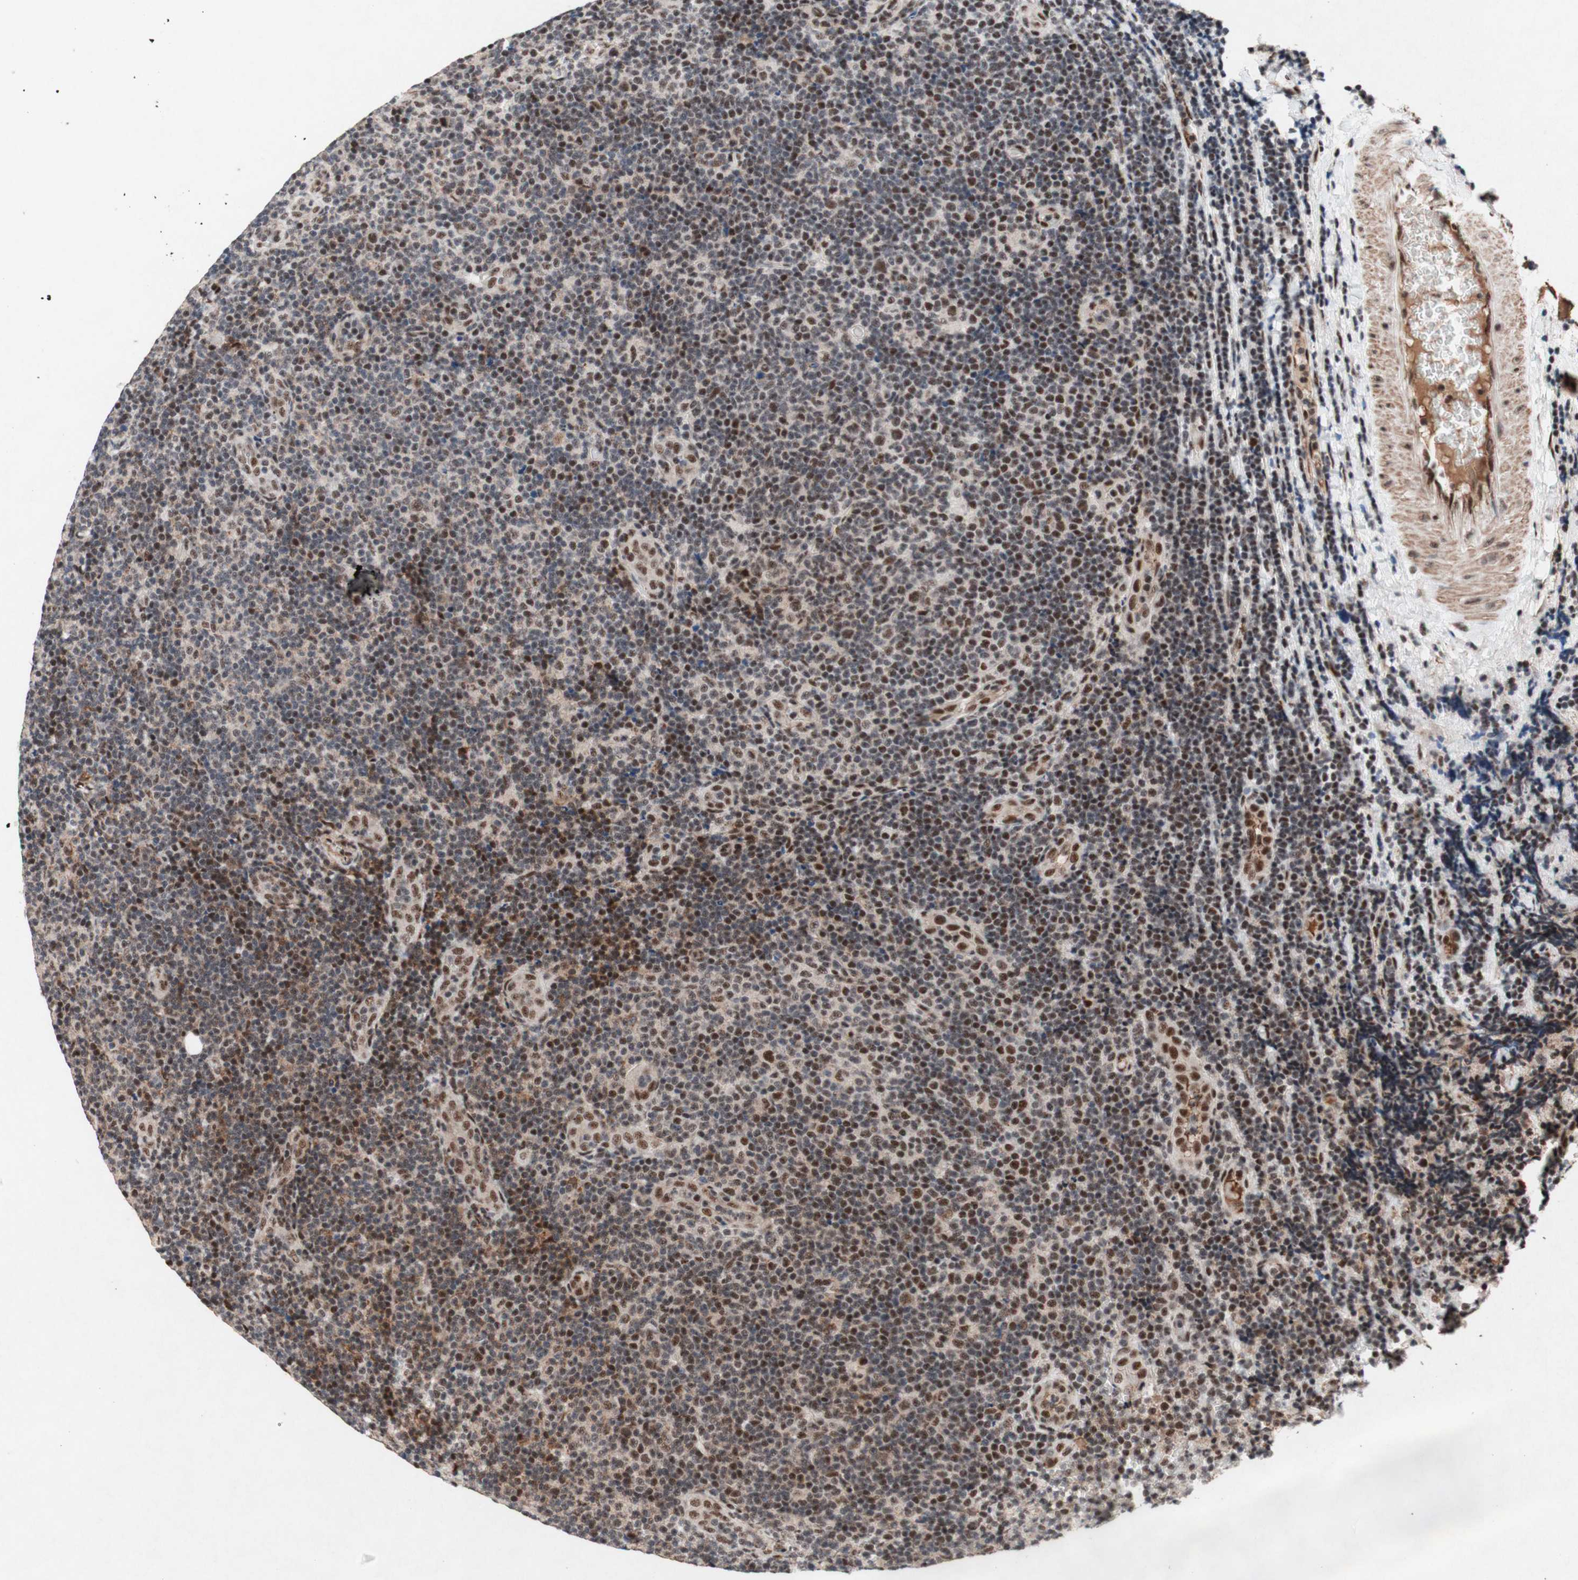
{"staining": {"intensity": "moderate", "quantity": "25%-75%", "location": "nuclear"}, "tissue": "lymphoma", "cell_type": "Tumor cells", "image_type": "cancer", "snomed": [{"axis": "morphology", "description": "Malignant lymphoma, non-Hodgkin's type, Low grade"}, {"axis": "topography", "description": "Lymph node"}], "caption": "Lymphoma tissue shows moderate nuclear positivity in approximately 25%-75% of tumor cells", "gene": "TLE1", "patient": {"sex": "male", "age": 83}}